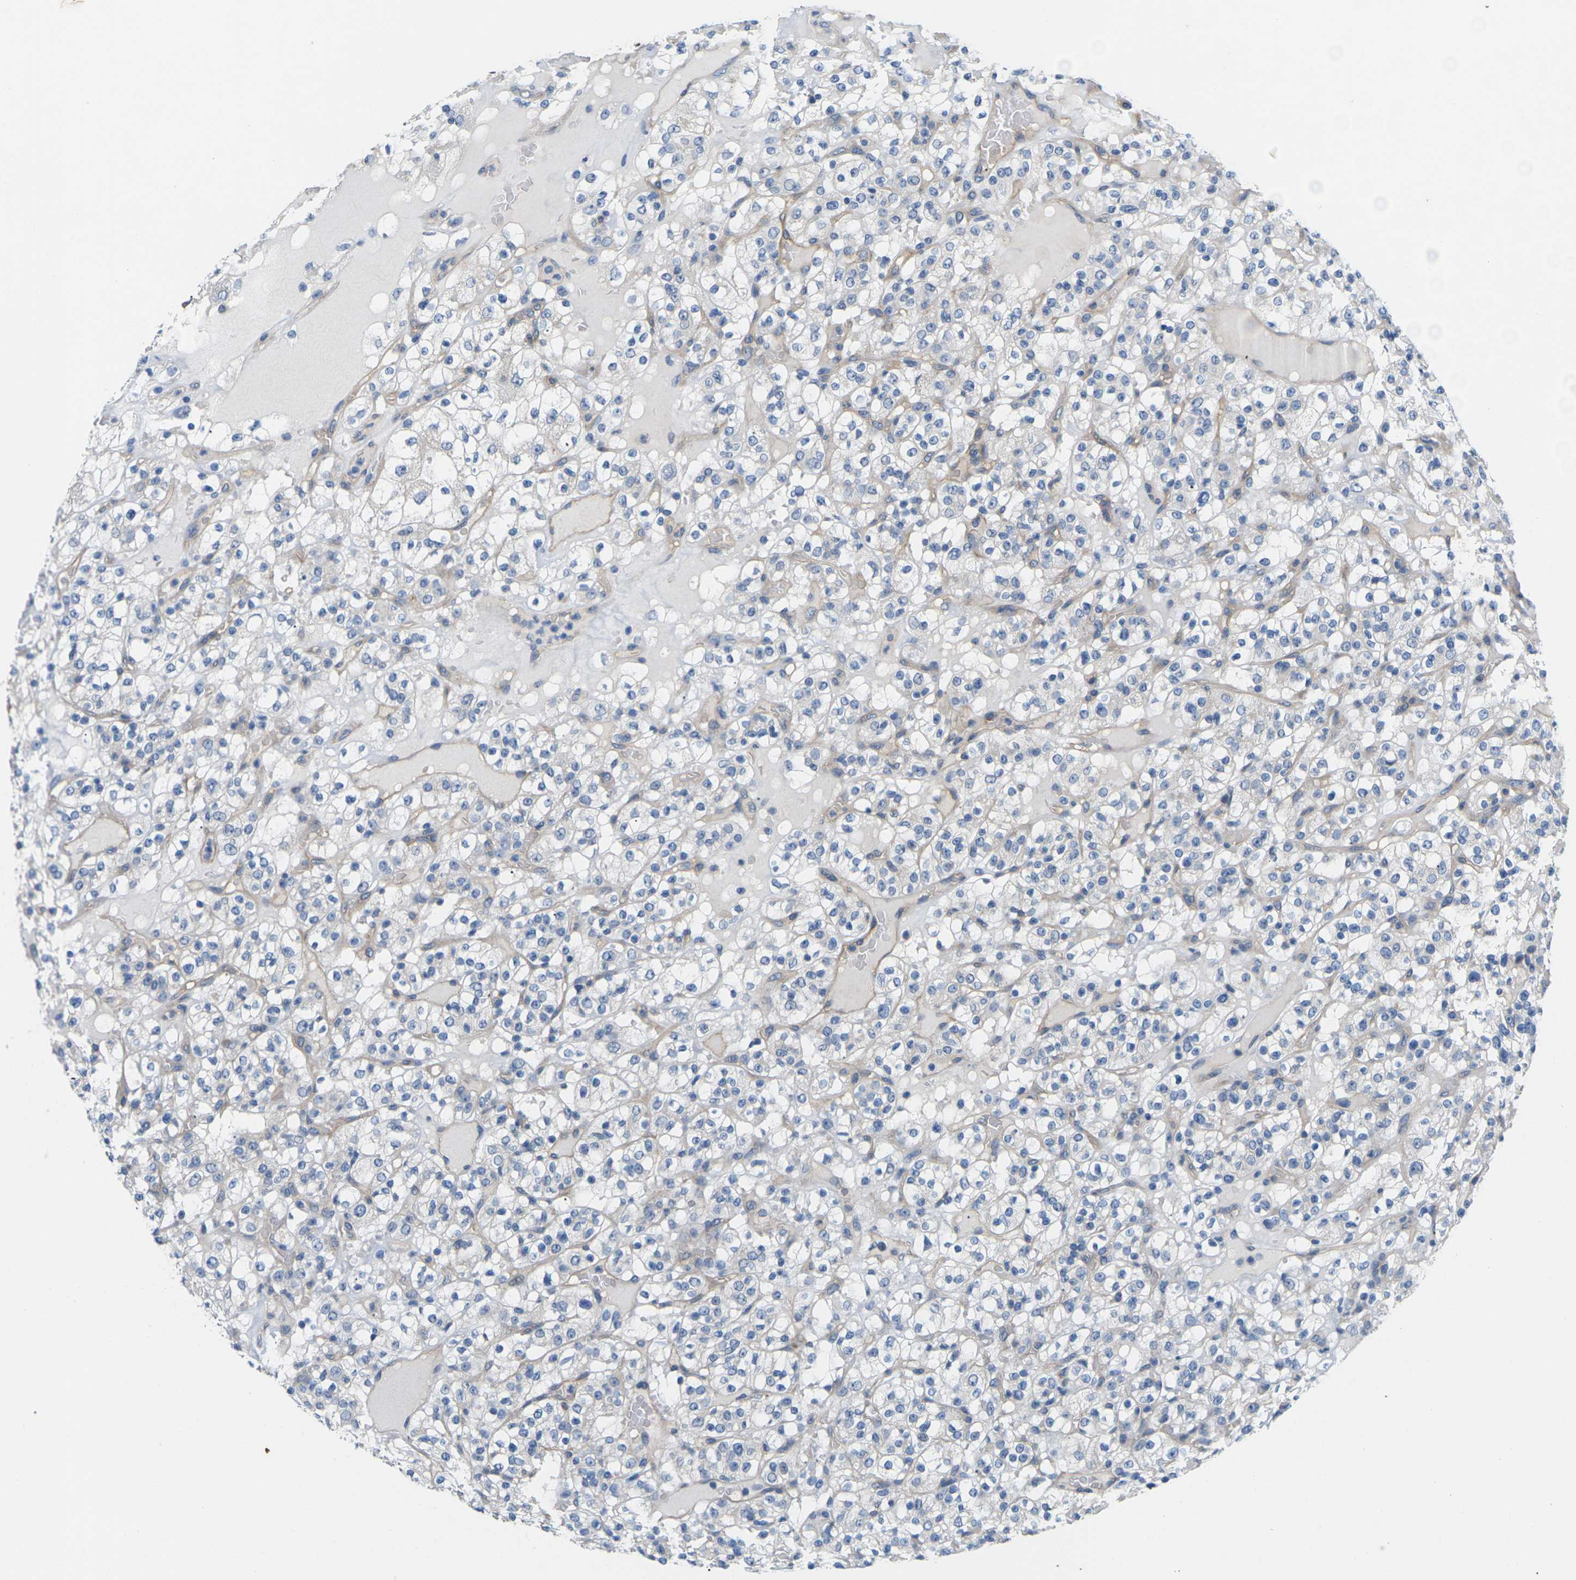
{"staining": {"intensity": "negative", "quantity": "none", "location": "none"}, "tissue": "renal cancer", "cell_type": "Tumor cells", "image_type": "cancer", "snomed": [{"axis": "morphology", "description": "Normal tissue, NOS"}, {"axis": "morphology", "description": "Adenocarcinoma, NOS"}, {"axis": "topography", "description": "Kidney"}], "caption": "IHC histopathology image of neoplastic tissue: adenocarcinoma (renal) stained with DAB shows no significant protein staining in tumor cells.", "gene": "ITGA5", "patient": {"sex": "female", "age": 72}}